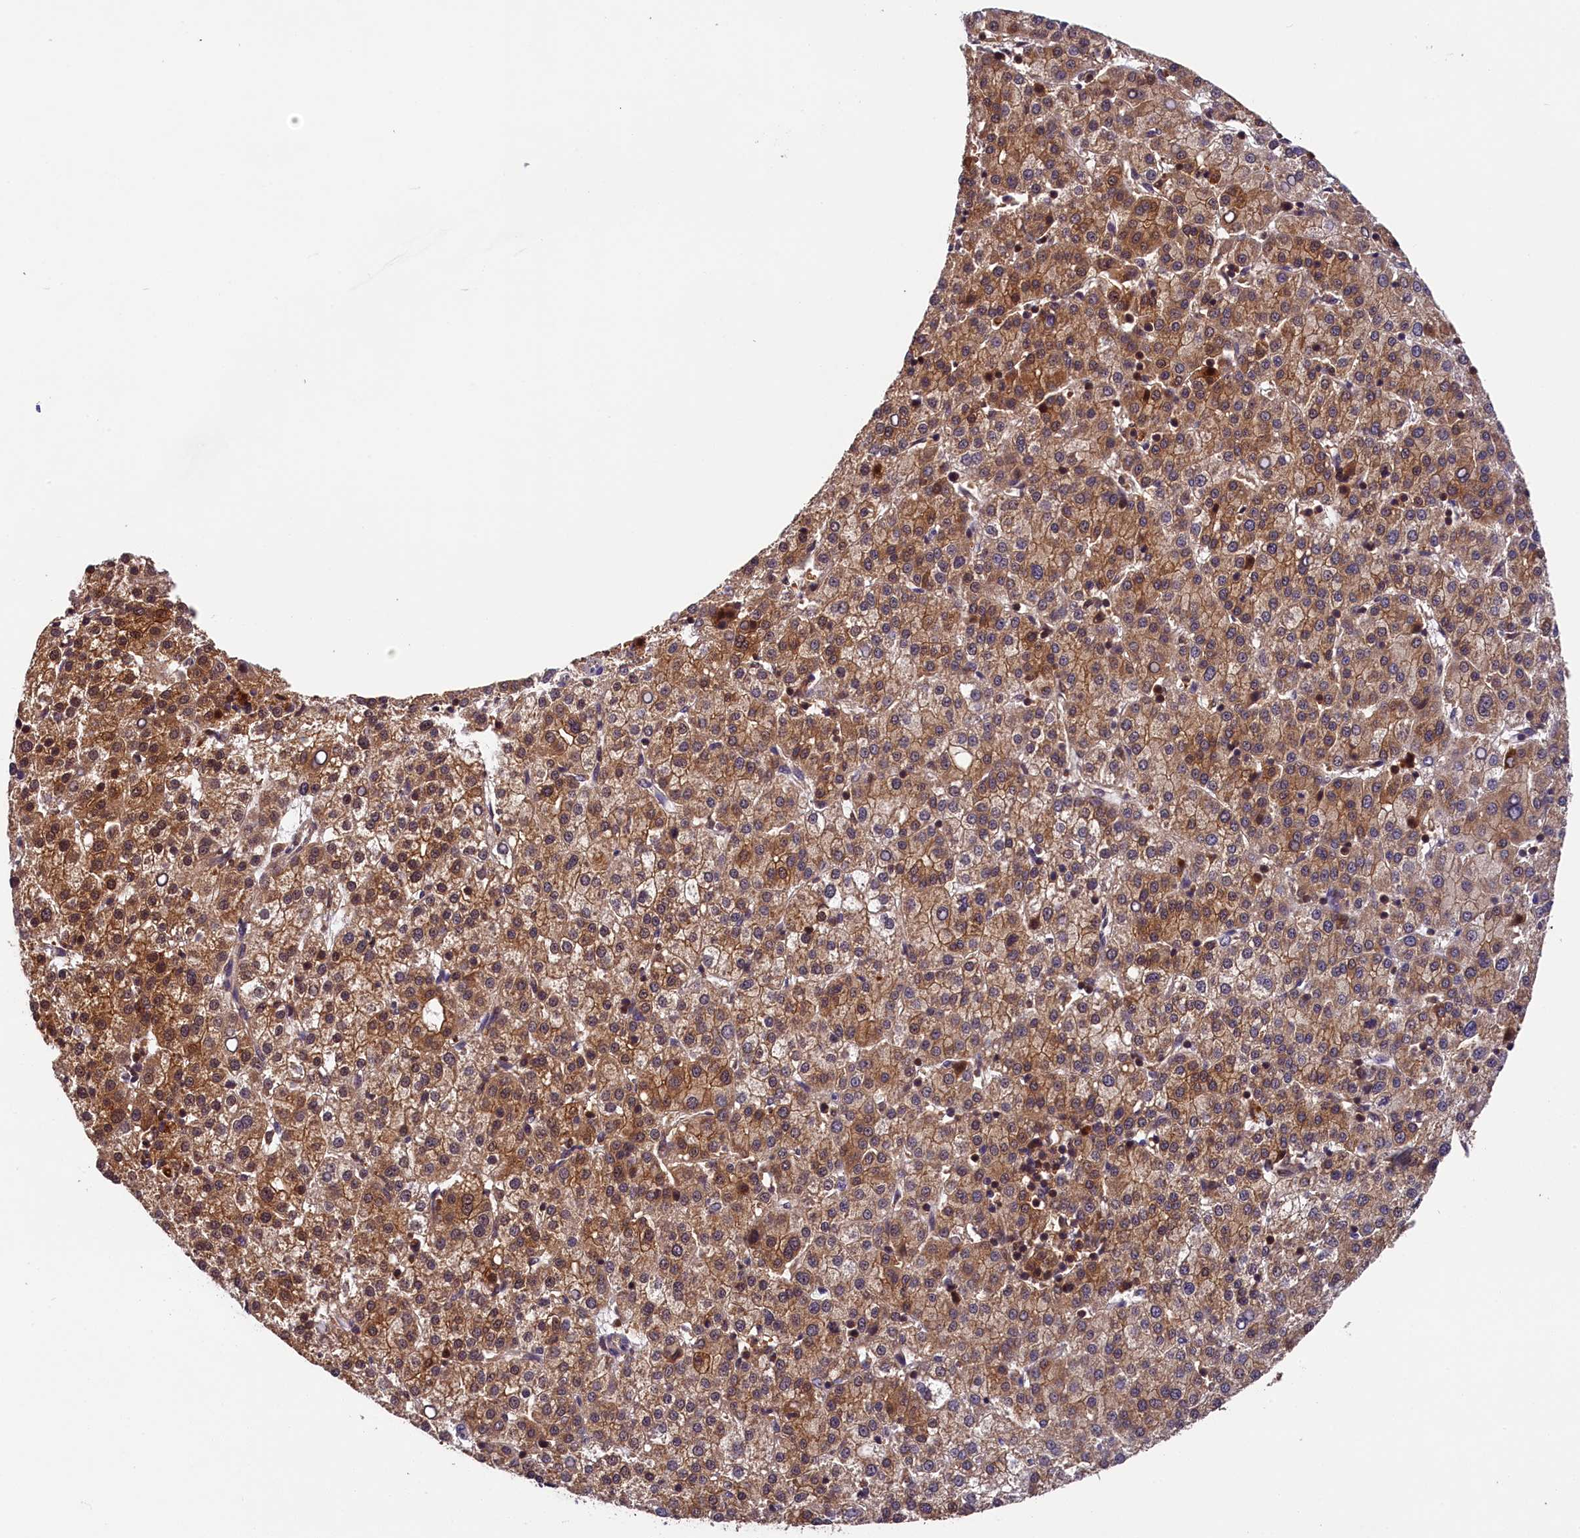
{"staining": {"intensity": "moderate", "quantity": ">75%", "location": "cytoplasmic/membranous"}, "tissue": "liver cancer", "cell_type": "Tumor cells", "image_type": "cancer", "snomed": [{"axis": "morphology", "description": "Carcinoma, Hepatocellular, NOS"}, {"axis": "topography", "description": "Liver"}], "caption": "Immunohistochemical staining of liver hepatocellular carcinoma exhibits medium levels of moderate cytoplasmic/membranous protein expression in about >75% of tumor cells.", "gene": "EIF6", "patient": {"sex": "female", "age": 58}}